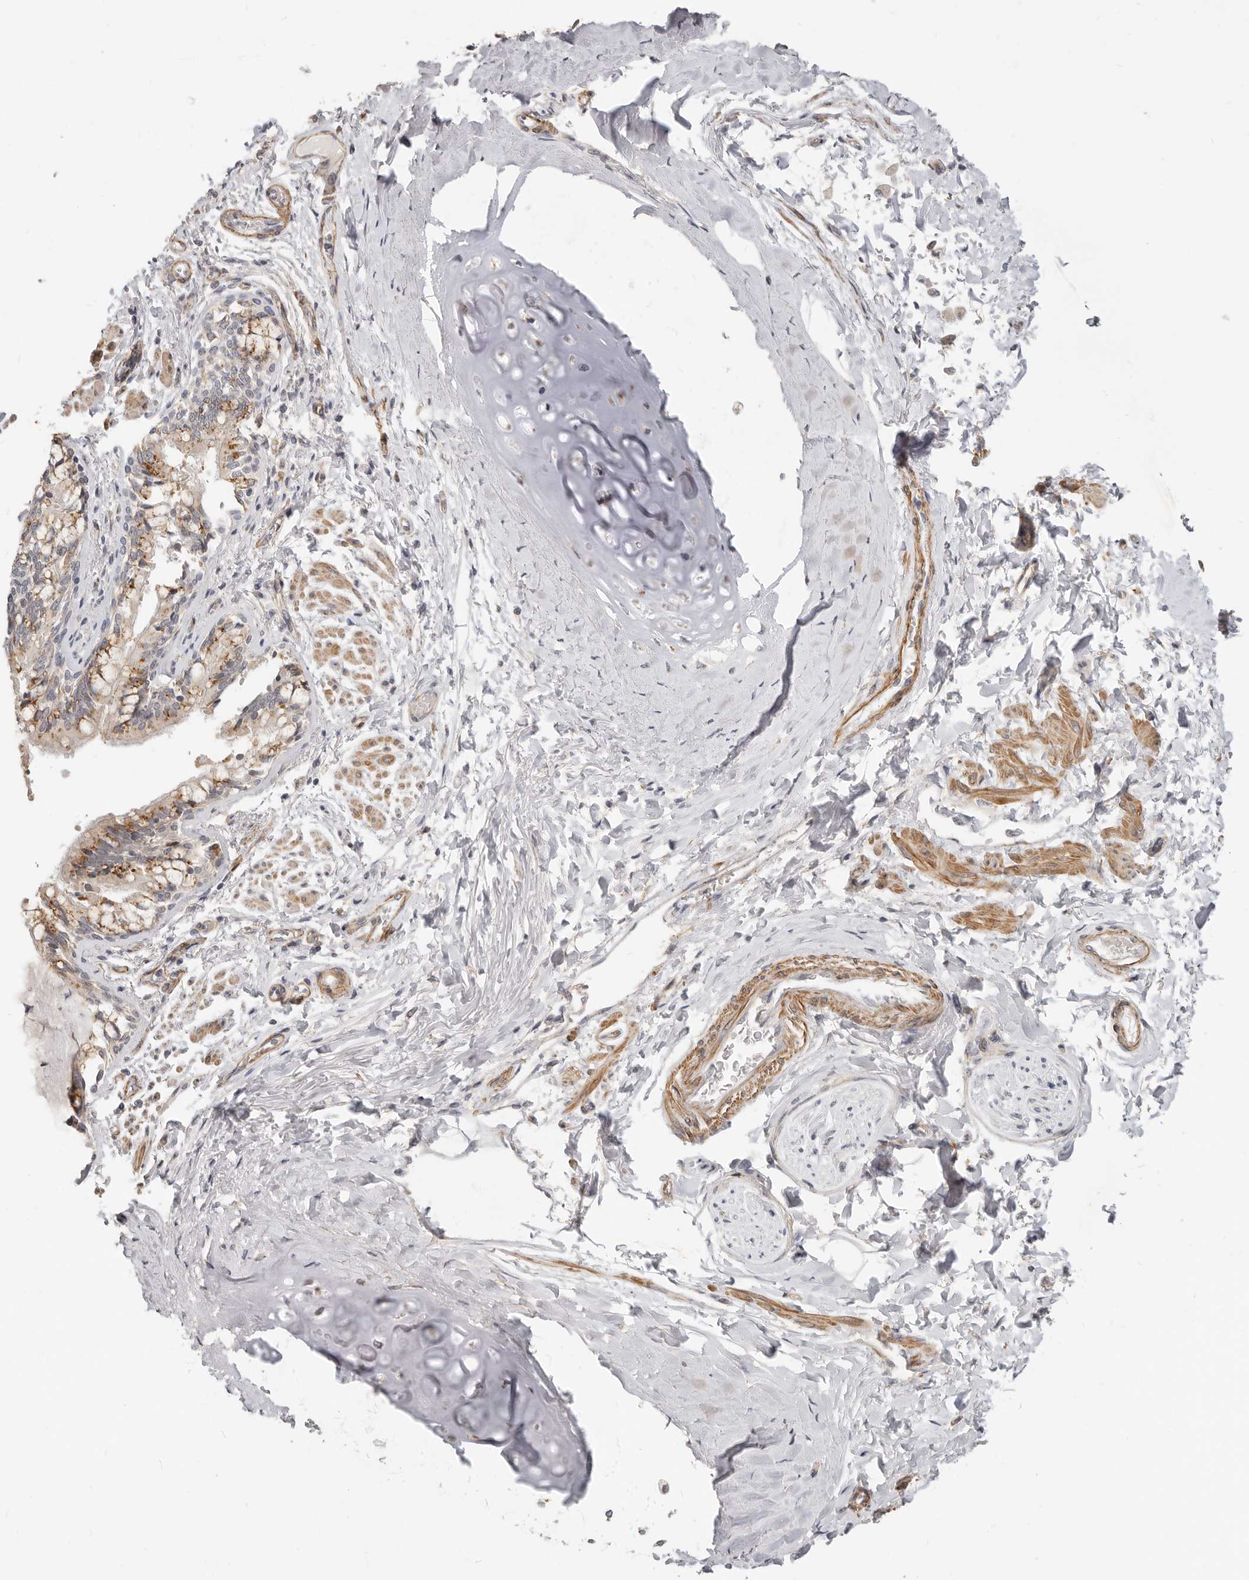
{"staining": {"intensity": "moderate", "quantity": ">75%", "location": "cytoplasmic/membranous"}, "tissue": "bronchus", "cell_type": "Respiratory epithelial cells", "image_type": "normal", "snomed": [{"axis": "morphology", "description": "Normal tissue, NOS"}, {"axis": "morphology", "description": "Inflammation, NOS"}, {"axis": "topography", "description": "Lung"}], "caption": "High-magnification brightfield microscopy of normal bronchus stained with DAB (brown) and counterstained with hematoxylin (blue). respiratory epithelial cells exhibit moderate cytoplasmic/membranous expression is appreciated in approximately>75% of cells. (Stains: DAB (3,3'-diaminobenzidine) in brown, nuclei in blue, Microscopy: brightfield microscopy at high magnification).", "gene": "RABAC1", "patient": {"sex": "female", "age": 46}}